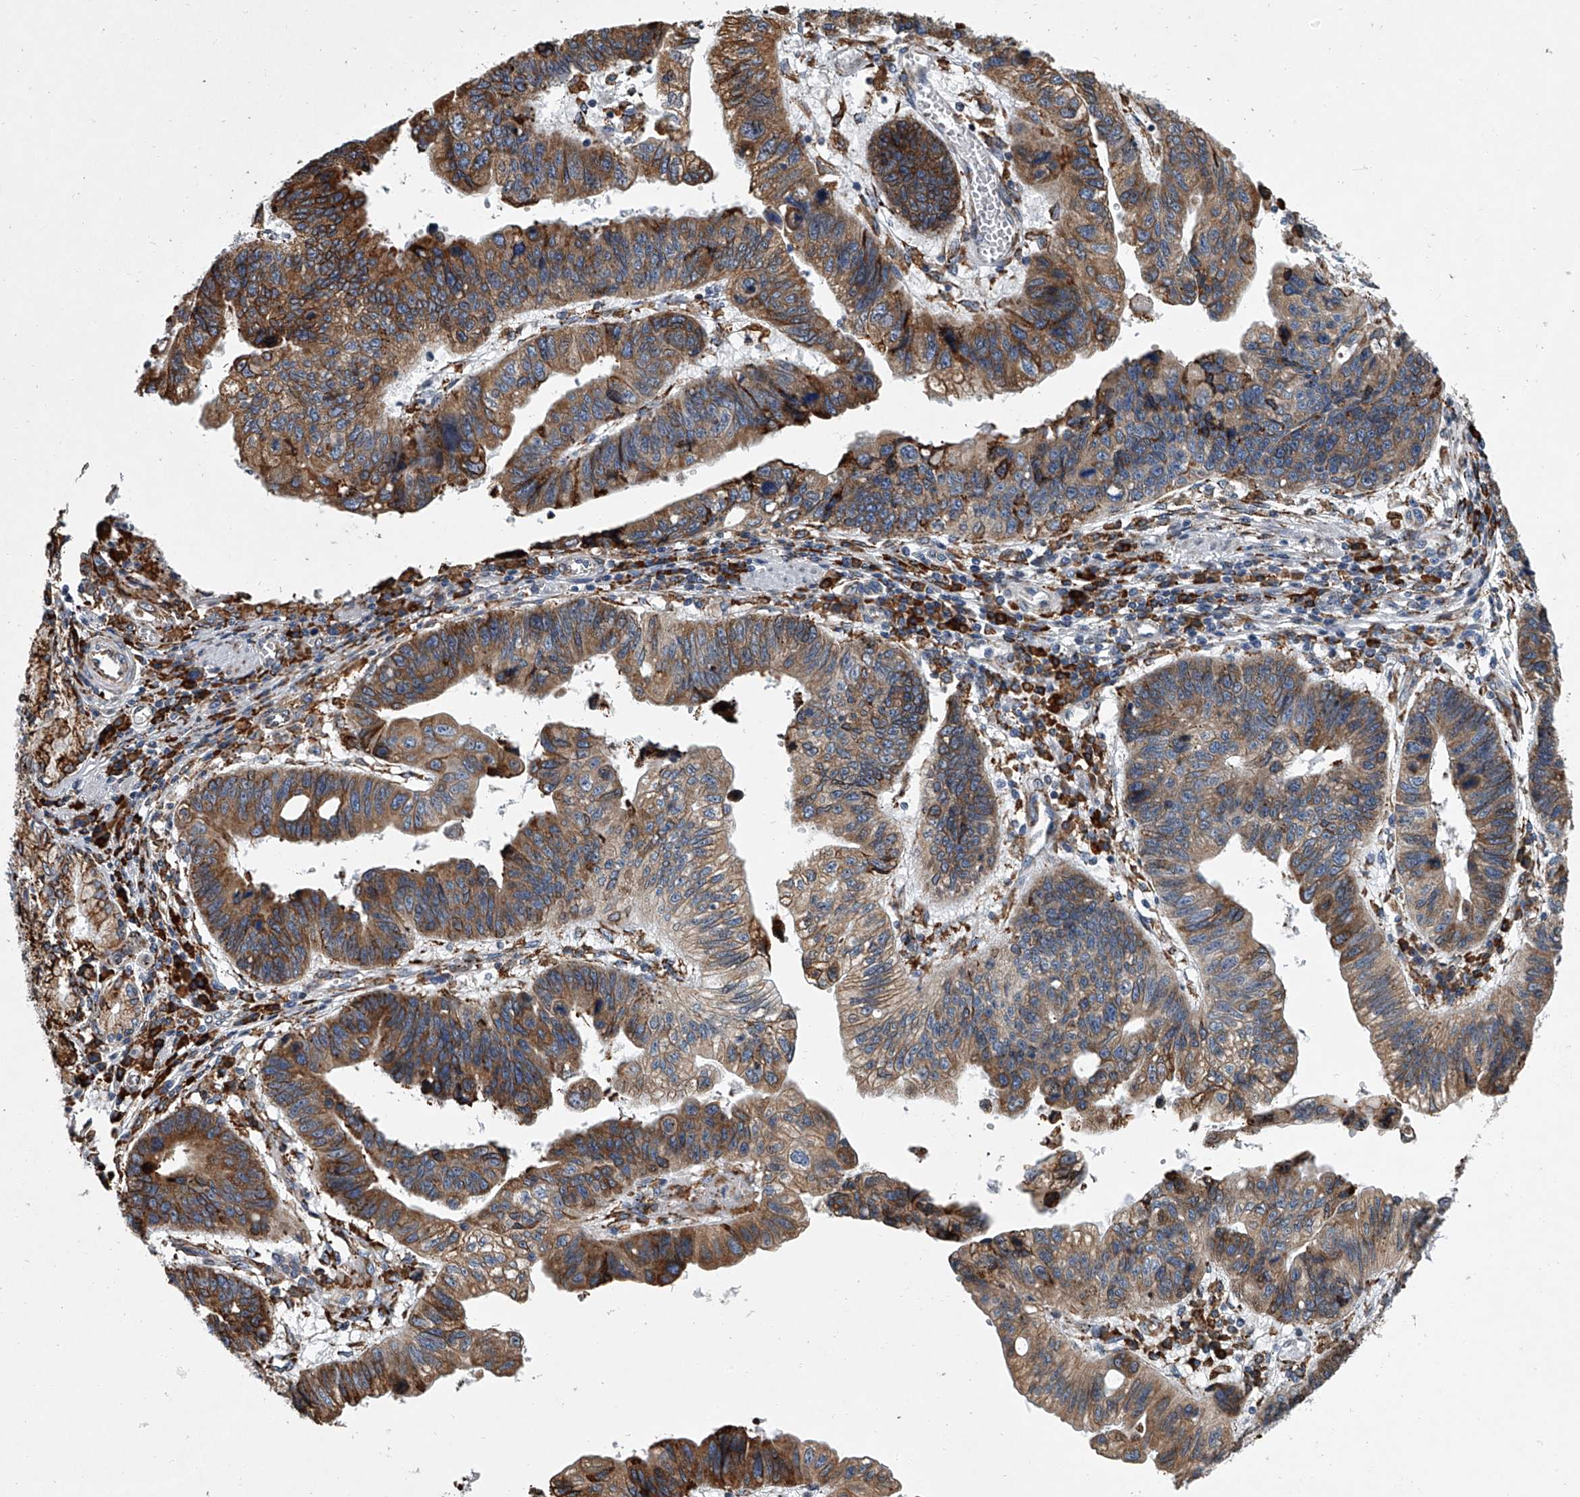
{"staining": {"intensity": "moderate", "quantity": ">75%", "location": "cytoplasmic/membranous"}, "tissue": "stomach cancer", "cell_type": "Tumor cells", "image_type": "cancer", "snomed": [{"axis": "morphology", "description": "Adenocarcinoma, NOS"}, {"axis": "topography", "description": "Stomach"}], "caption": "Protein staining displays moderate cytoplasmic/membranous expression in about >75% of tumor cells in stomach cancer. The protein of interest is shown in brown color, while the nuclei are stained blue.", "gene": "TMEM63C", "patient": {"sex": "male", "age": 59}}